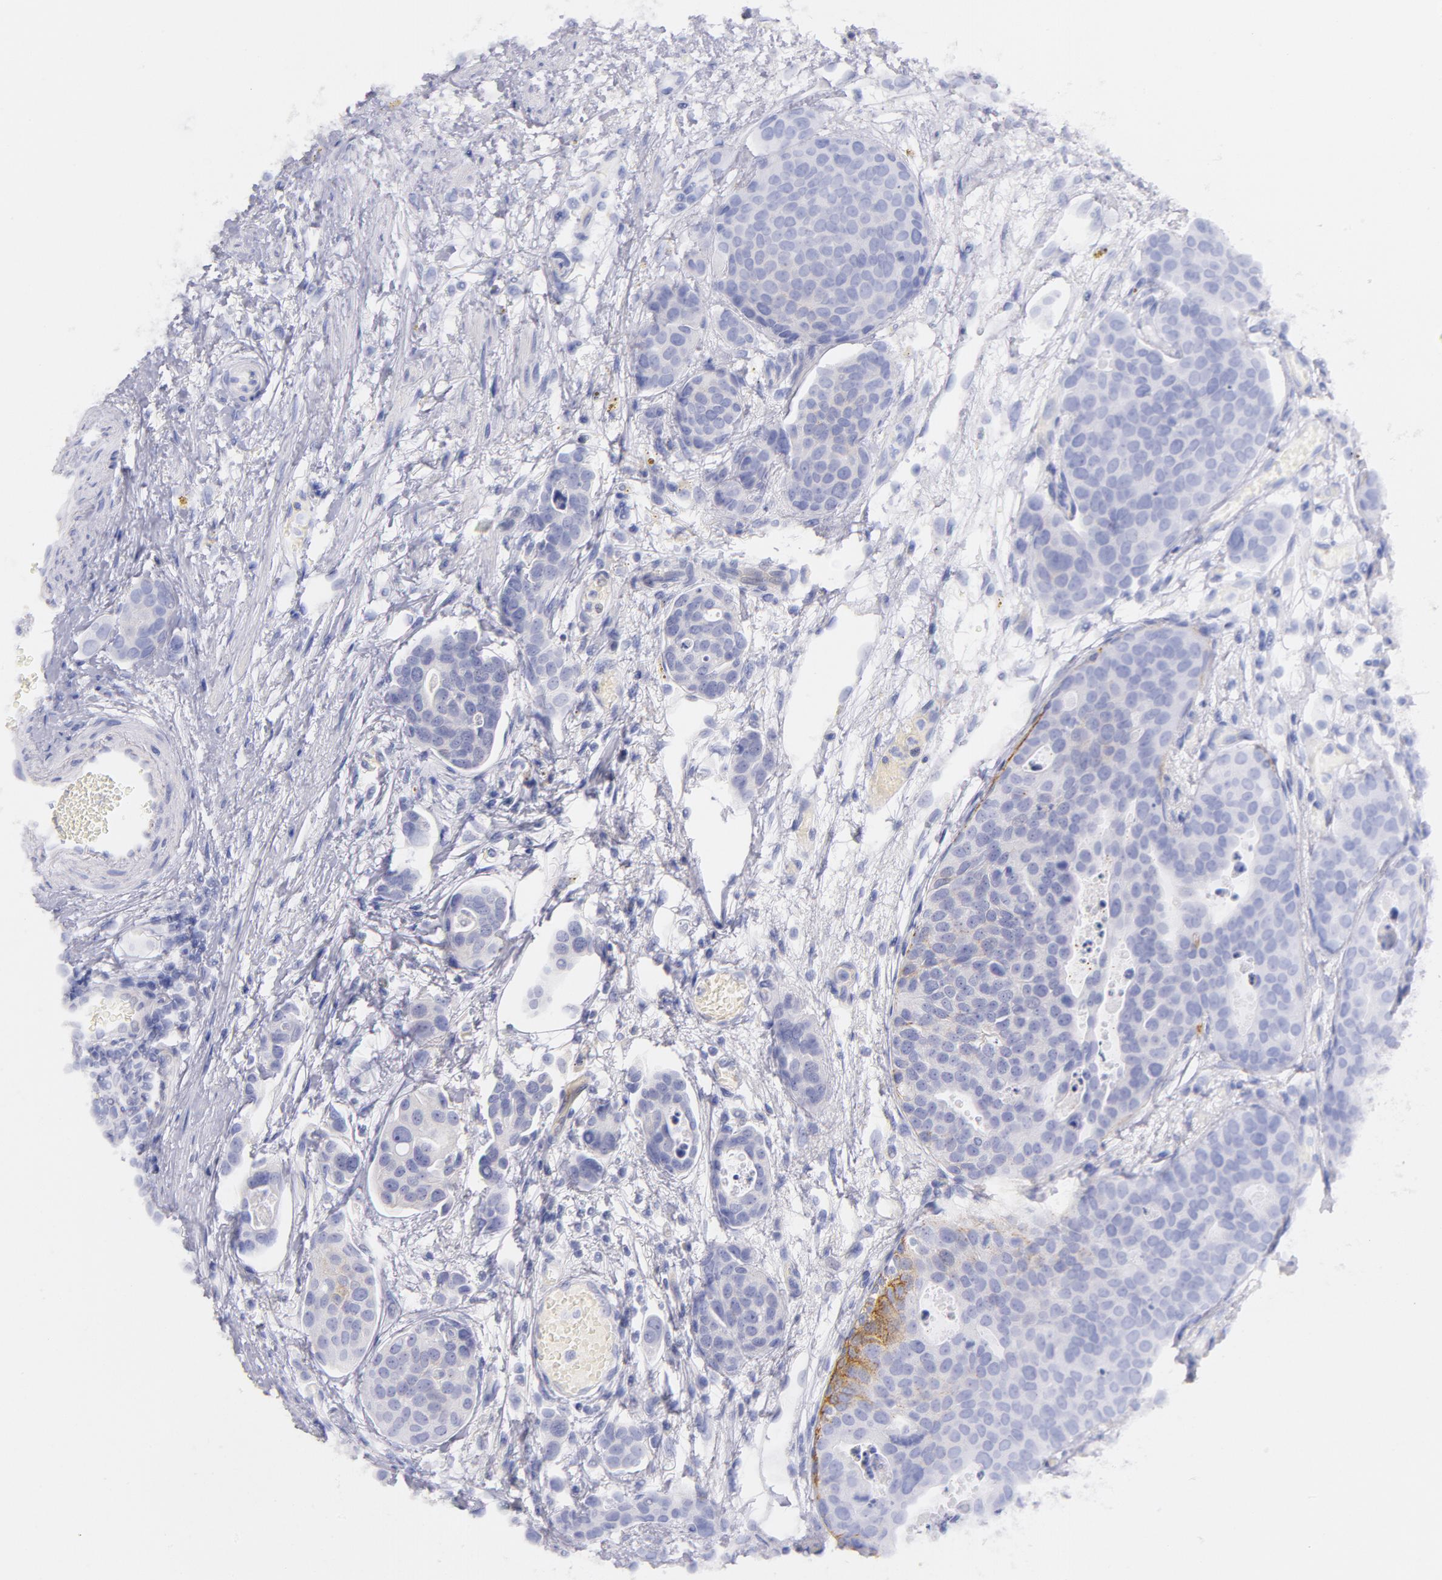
{"staining": {"intensity": "moderate", "quantity": "<25%", "location": "cytoplasmic/membranous"}, "tissue": "urothelial cancer", "cell_type": "Tumor cells", "image_type": "cancer", "snomed": [{"axis": "morphology", "description": "Urothelial carcinoma, High grade"}, {"axis": "topography", "description": "Urinary bladder"}], "caption": "Immunohistochemical staining of urothelial cancer reveals low levels of moderate cytoplasmic/membranous protein positivity in about <25% of tumor cells. (Stains: DAB (3,3'-diaminobenzidine) in brown, nuclei in blue, Microscopy: brightfield microscopy at high magnification).", "gene": "CD44", "patient": {"sex": "male", "age": 78}}